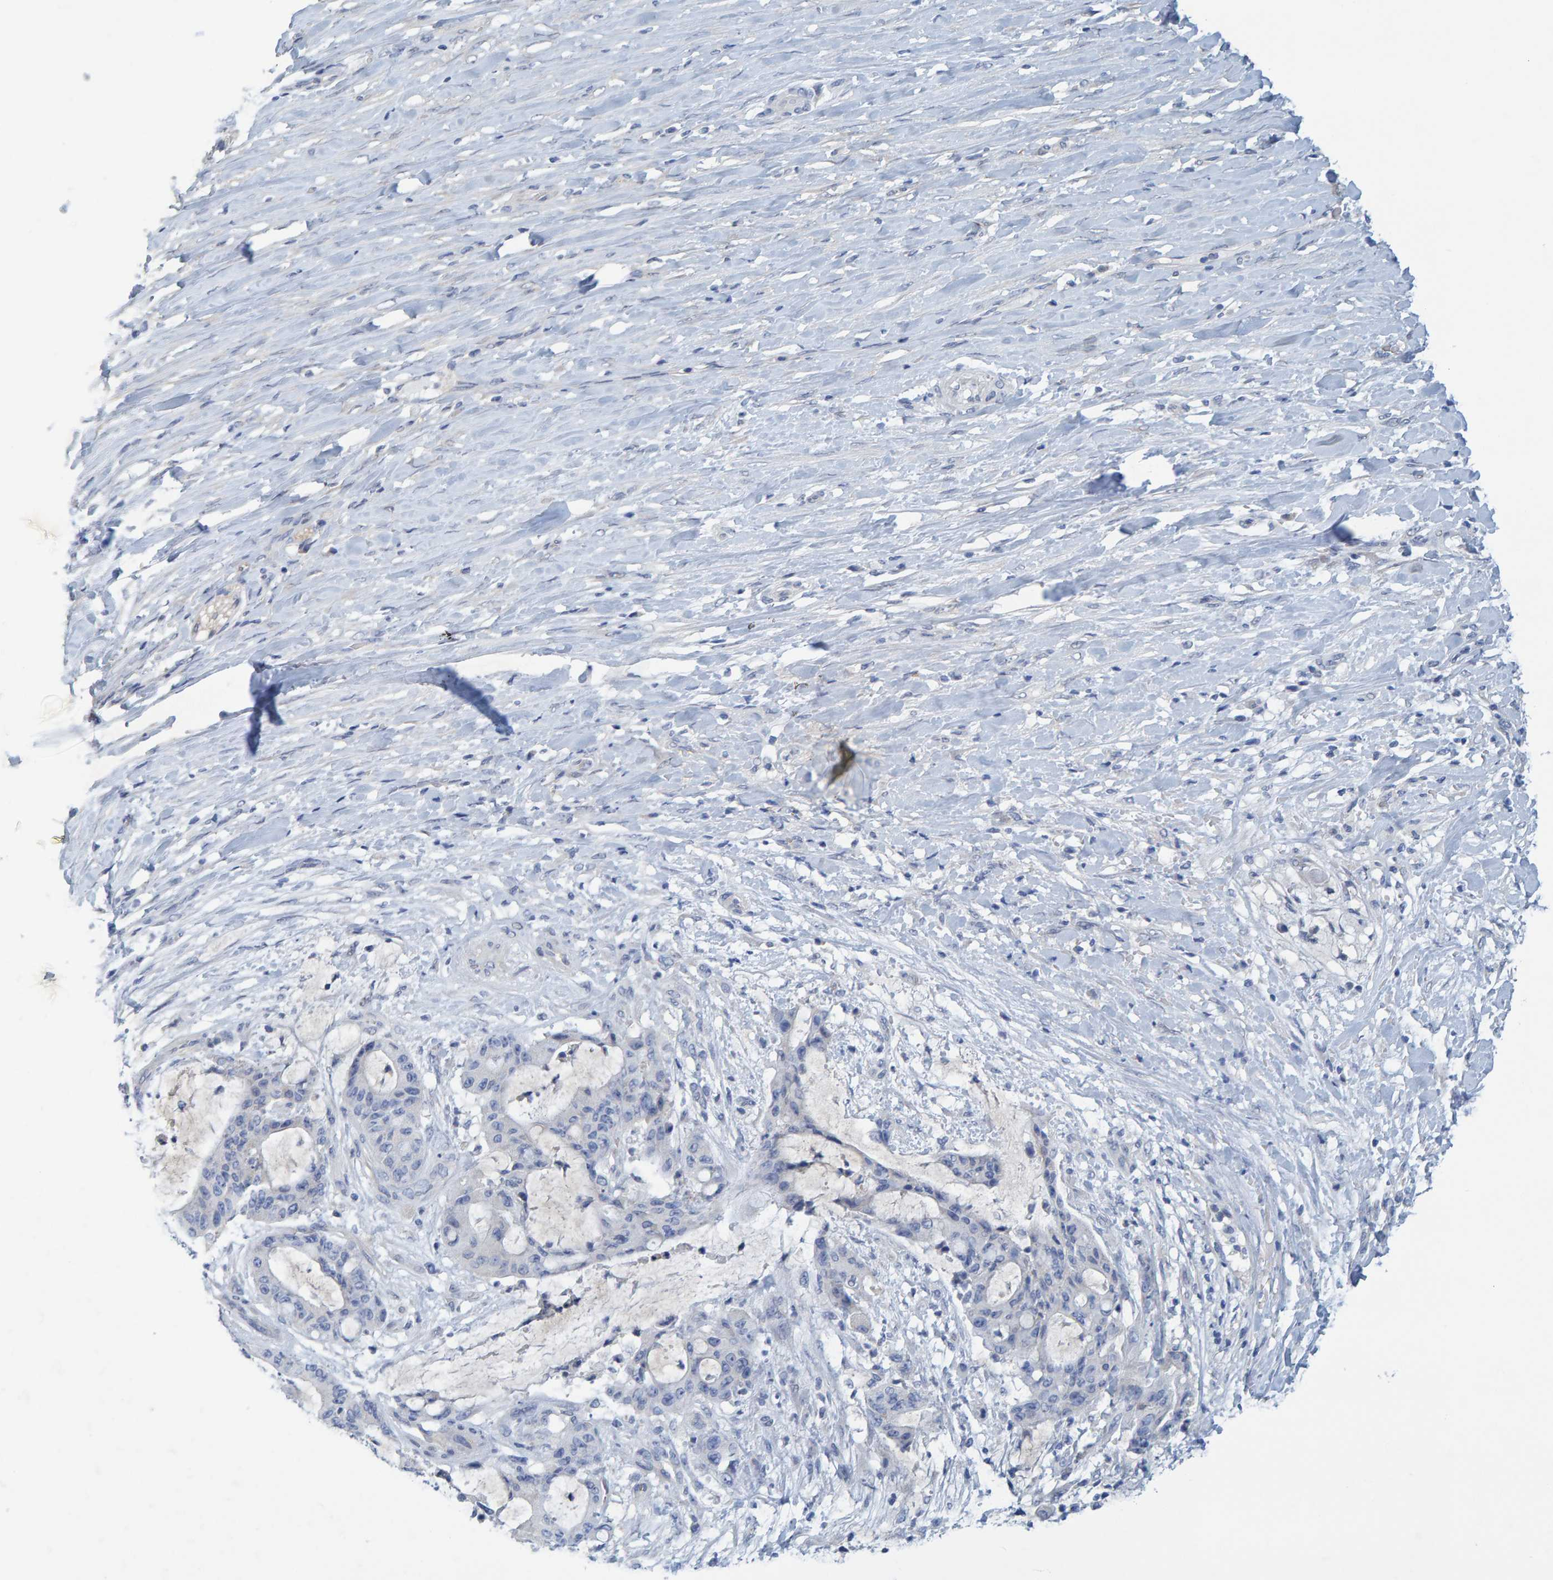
{"staining": {"intensity": "negative", "quantity": "none", "location": "none"}, "tissue": "liver cancer", "cell_type": "Tumor cells", "image_type": "cancer", "snomed": [{"axis": "morphology", "description": "Cholangiocarcinoma"}, {"axis": "topography", "description": "Liver"}], "caption": "Image shows no significant protein positivity in tumor cells of liver cholangiocarcinoma.", "gene": "ALAD", "patient": {"sex": "female", "age": 73}}